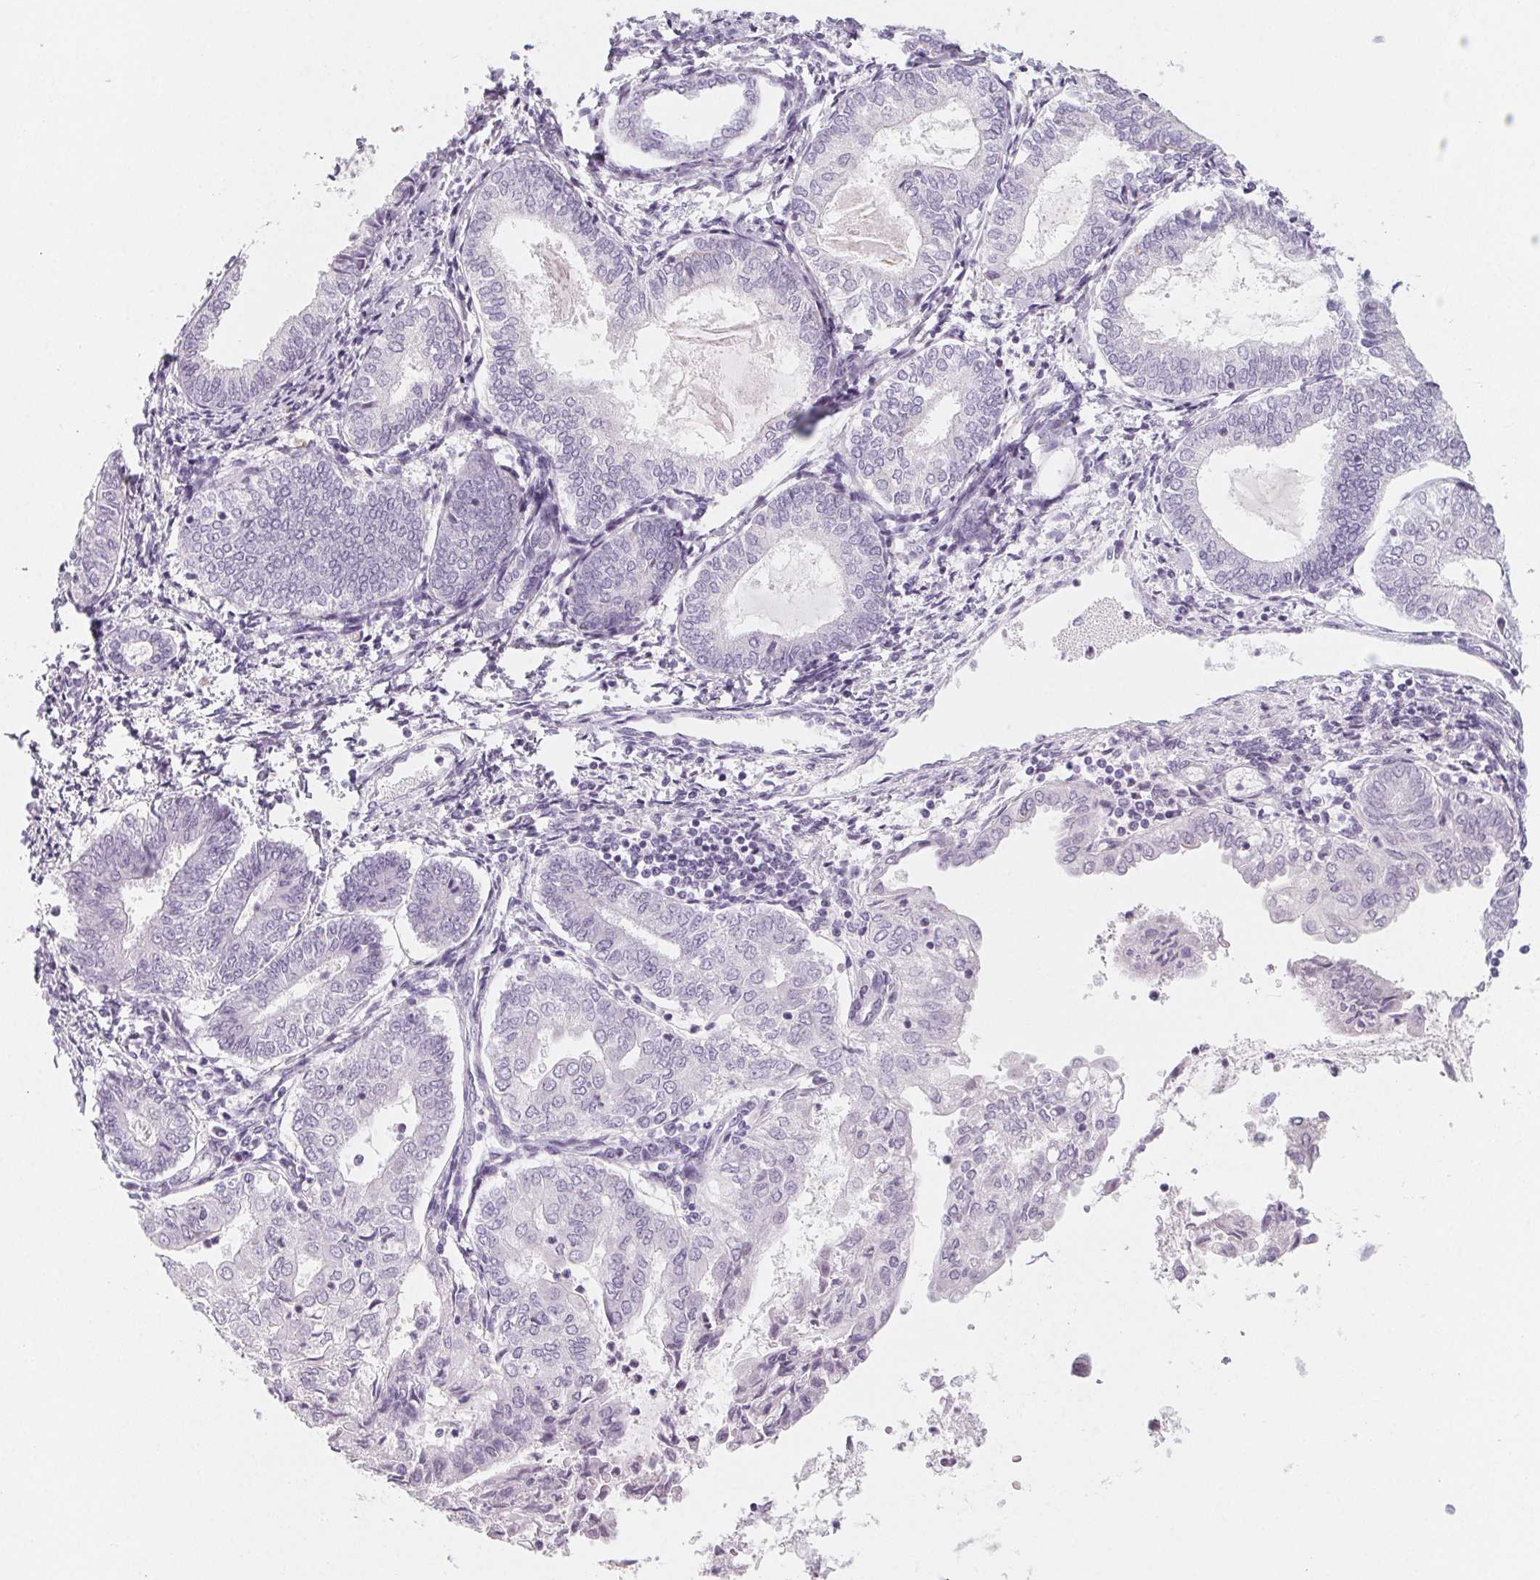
{"staining": {"intensity": "negative", "quantity": "none", "location": "none"}, "tissue": "endometrial cancer", "cell_type": "Tumor cells", "image_type": "cancer", "snomed": [{"axis": "morphology", "description": "Adenocarcinoma, NOS"}, {"axis": "topography", "description": "Endometrium"}], "caption": "Tumor cells are negative for brown protein staining in endometrial cancer.", "gene": "SH3GL2", "patient": {"sex": "female", "age": 68}}